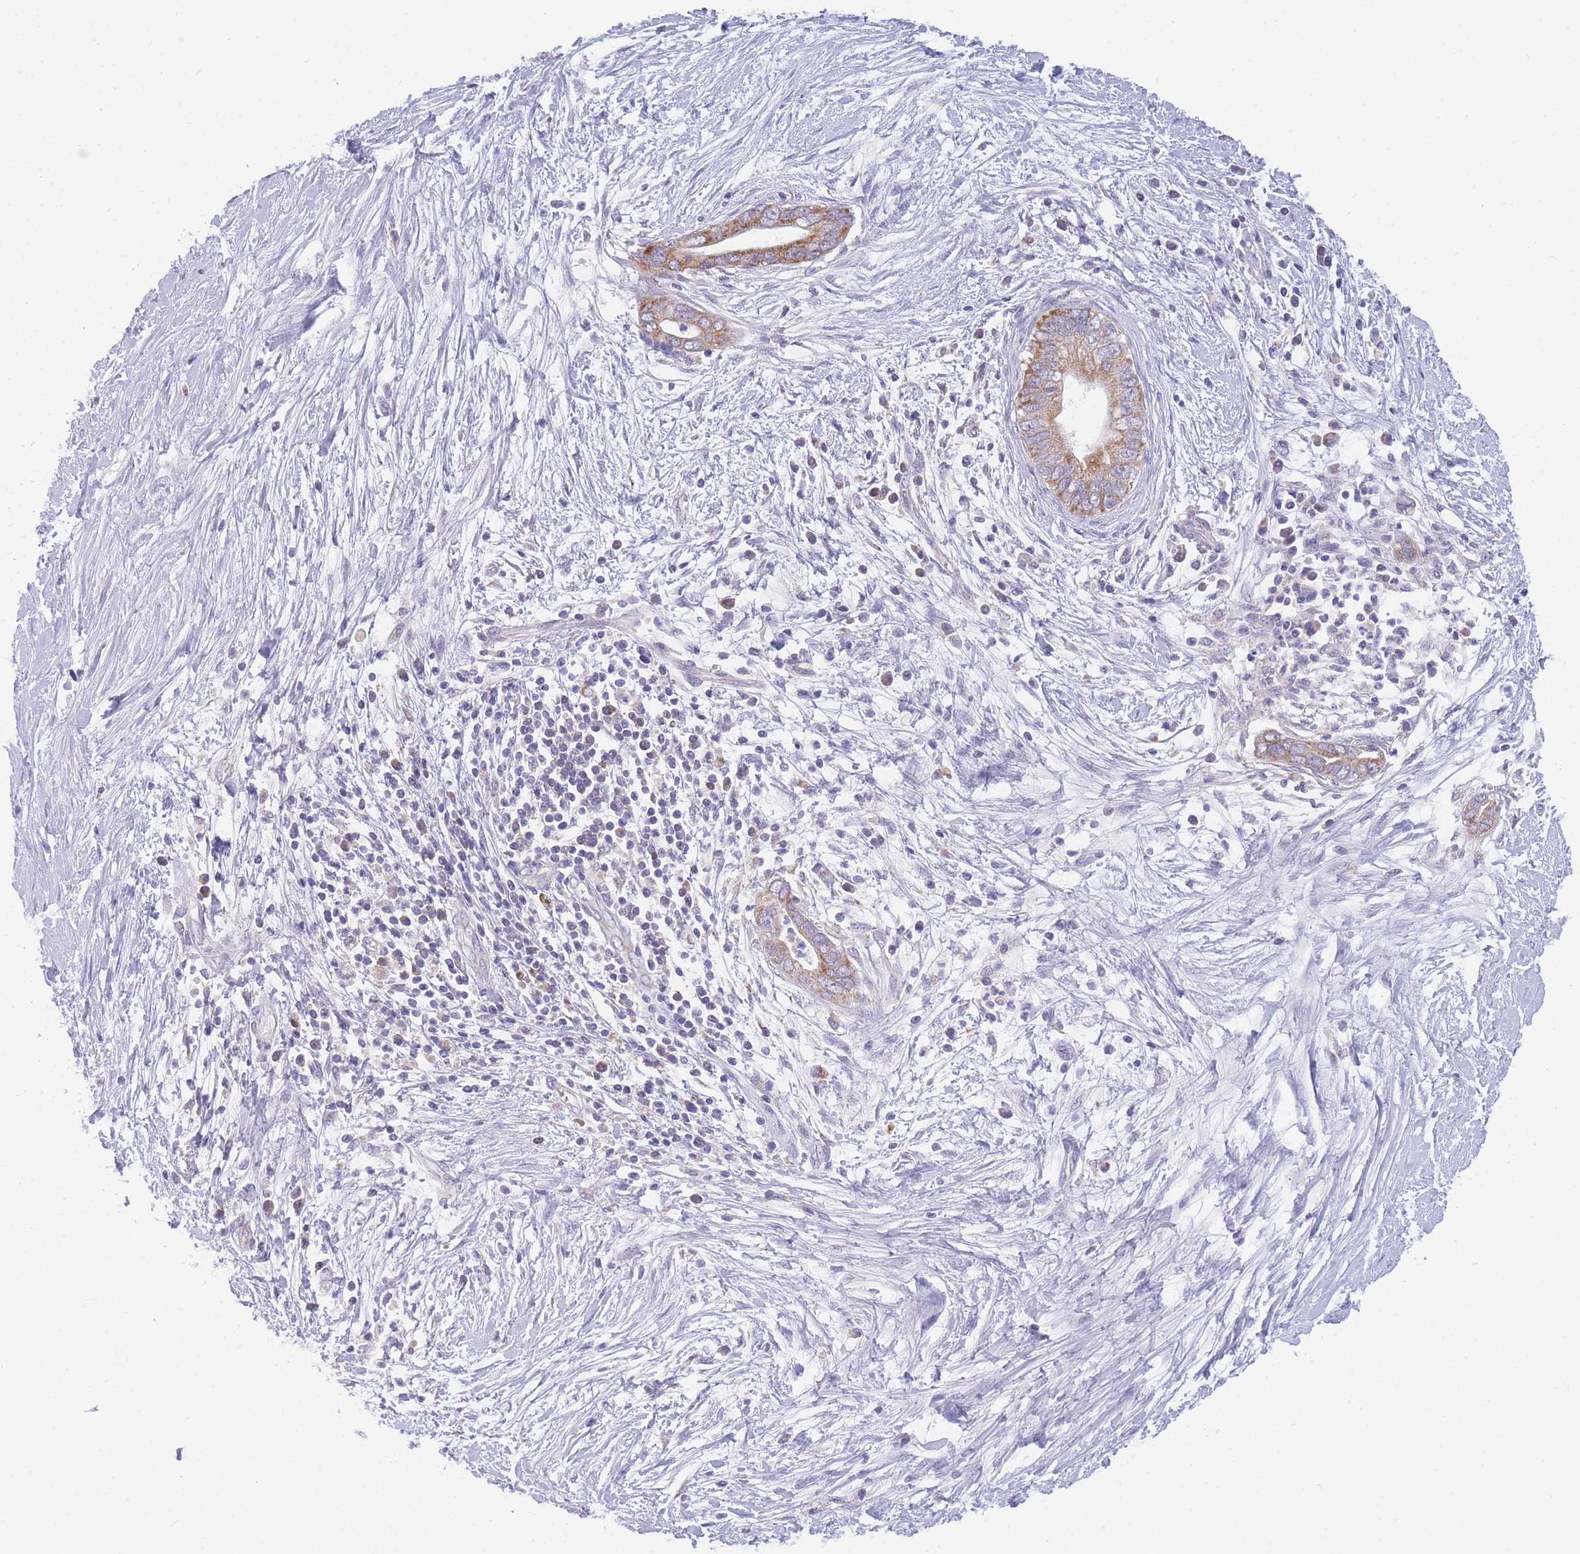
{"staining": {"intensity": "moderate", "quantity": ">75%", "location": "cytoplasmic/membranous"}, "tissue": "pancreatic cancer", "cell_type": "Tumor cells", "image_type": "cancer", "snomed": [{"axis": "morphology", "description": "Adenocarcinoma, NOS"}, {"axis": "topography", "description": "Pancreas"}], "caption": "Protein expression analysis of human pancreatic adenocarcinoma reveals moderate cytoplasmic/membranous positivity in approximately >75% of tumor cells.", "gene": "MRPS11", "patient": {"sex": "male", "age": 75}}